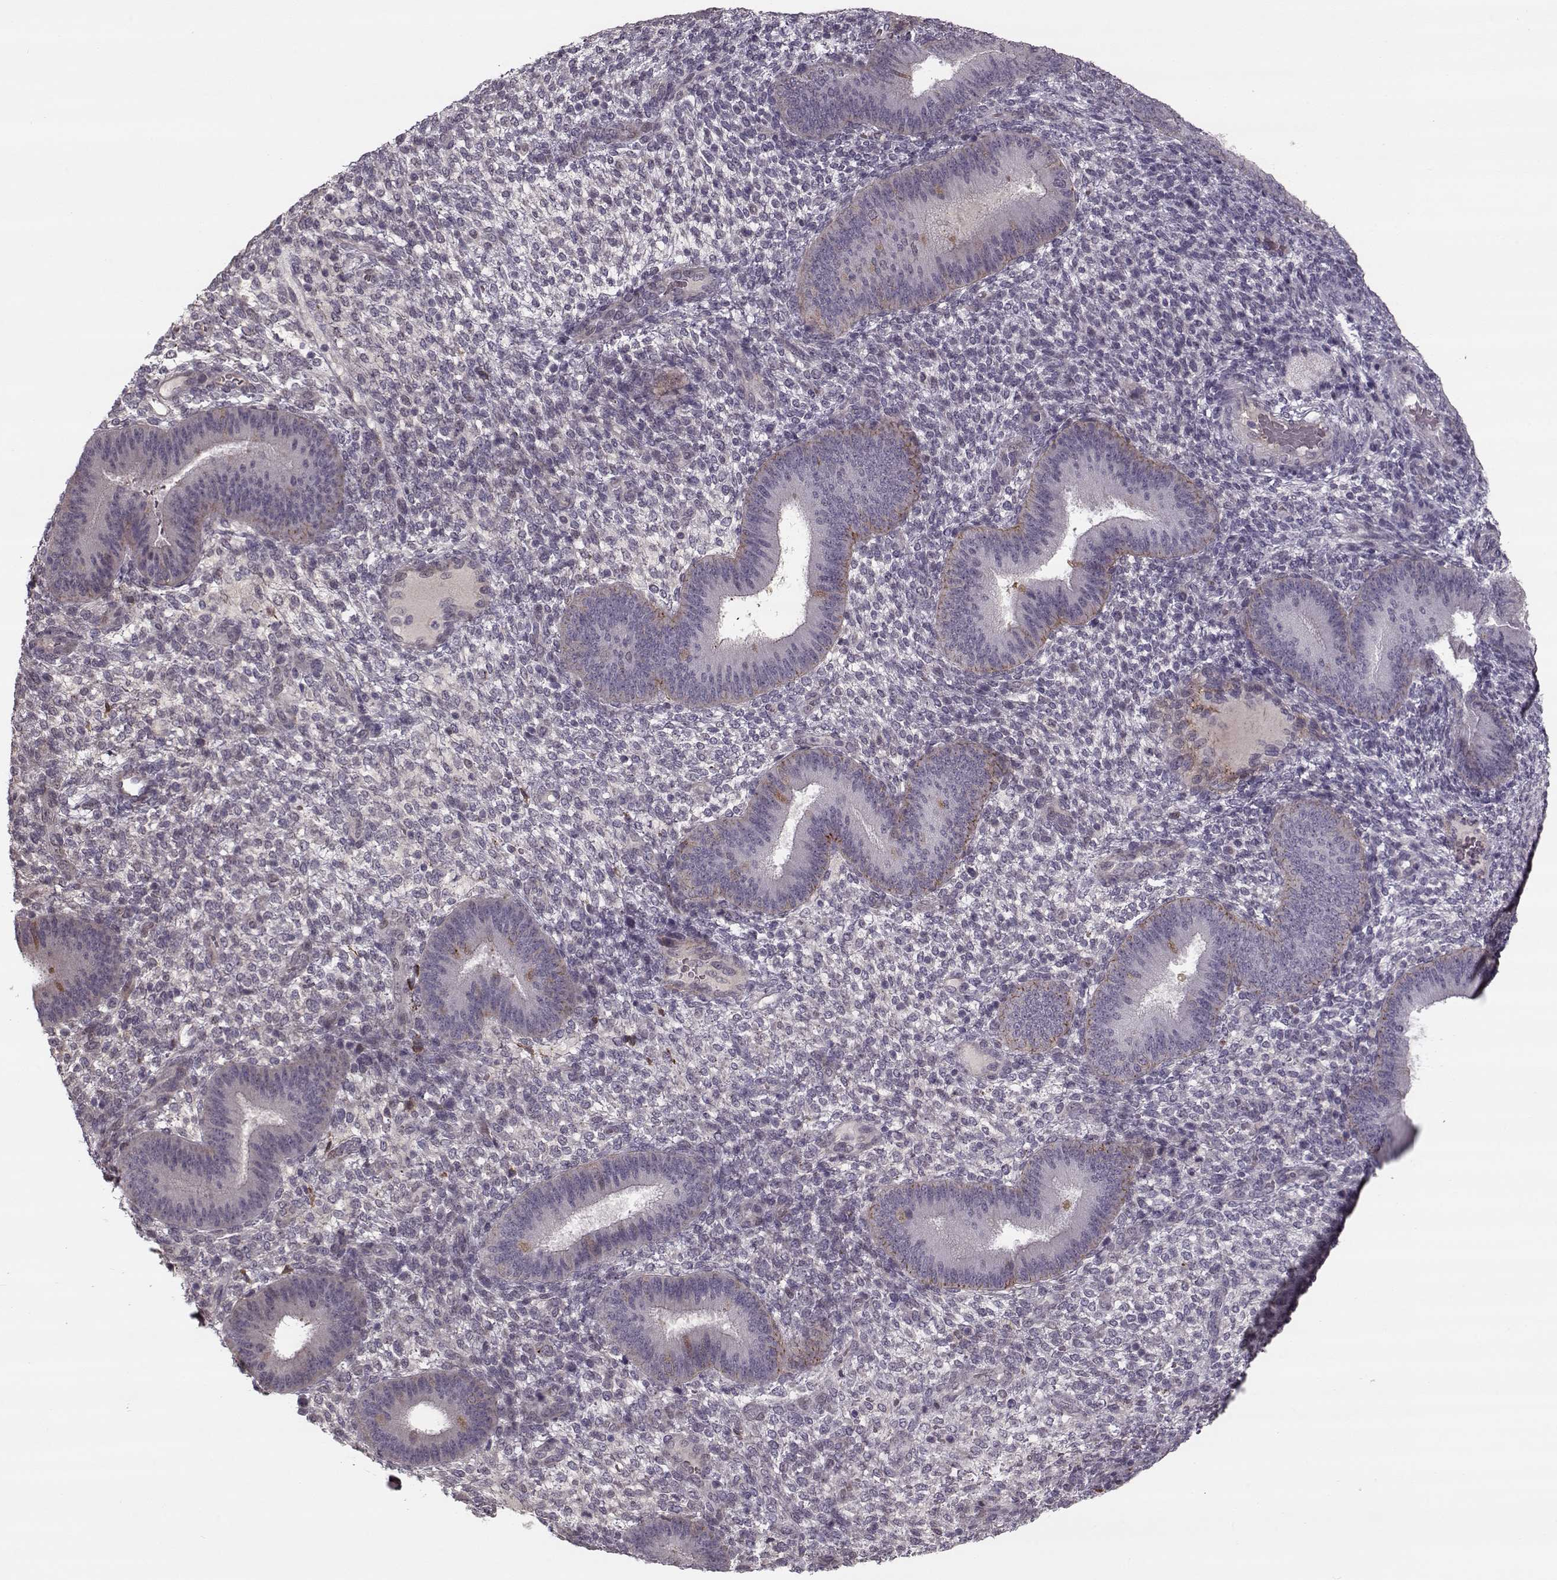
{"staining": {"intensity": "negative", "quantity": "none", "location": "none"}, "tissue": "endometrium", "cell_type": "Cells in endometrial stroma", "image_type": "normal", "snomed": [{"axis": "morphology", "description": "Normal tissue, NOS"}, {"axis": "topography", "description": "Endometrium"}], "caption": "The immunohistochemistry micrograph has no significant positivity in cells in endometrial stroma of endometrium. (DAB IHC, high magnification).", "gene": "DNAI3", "patient": {"sex": "female", "age": 39}}